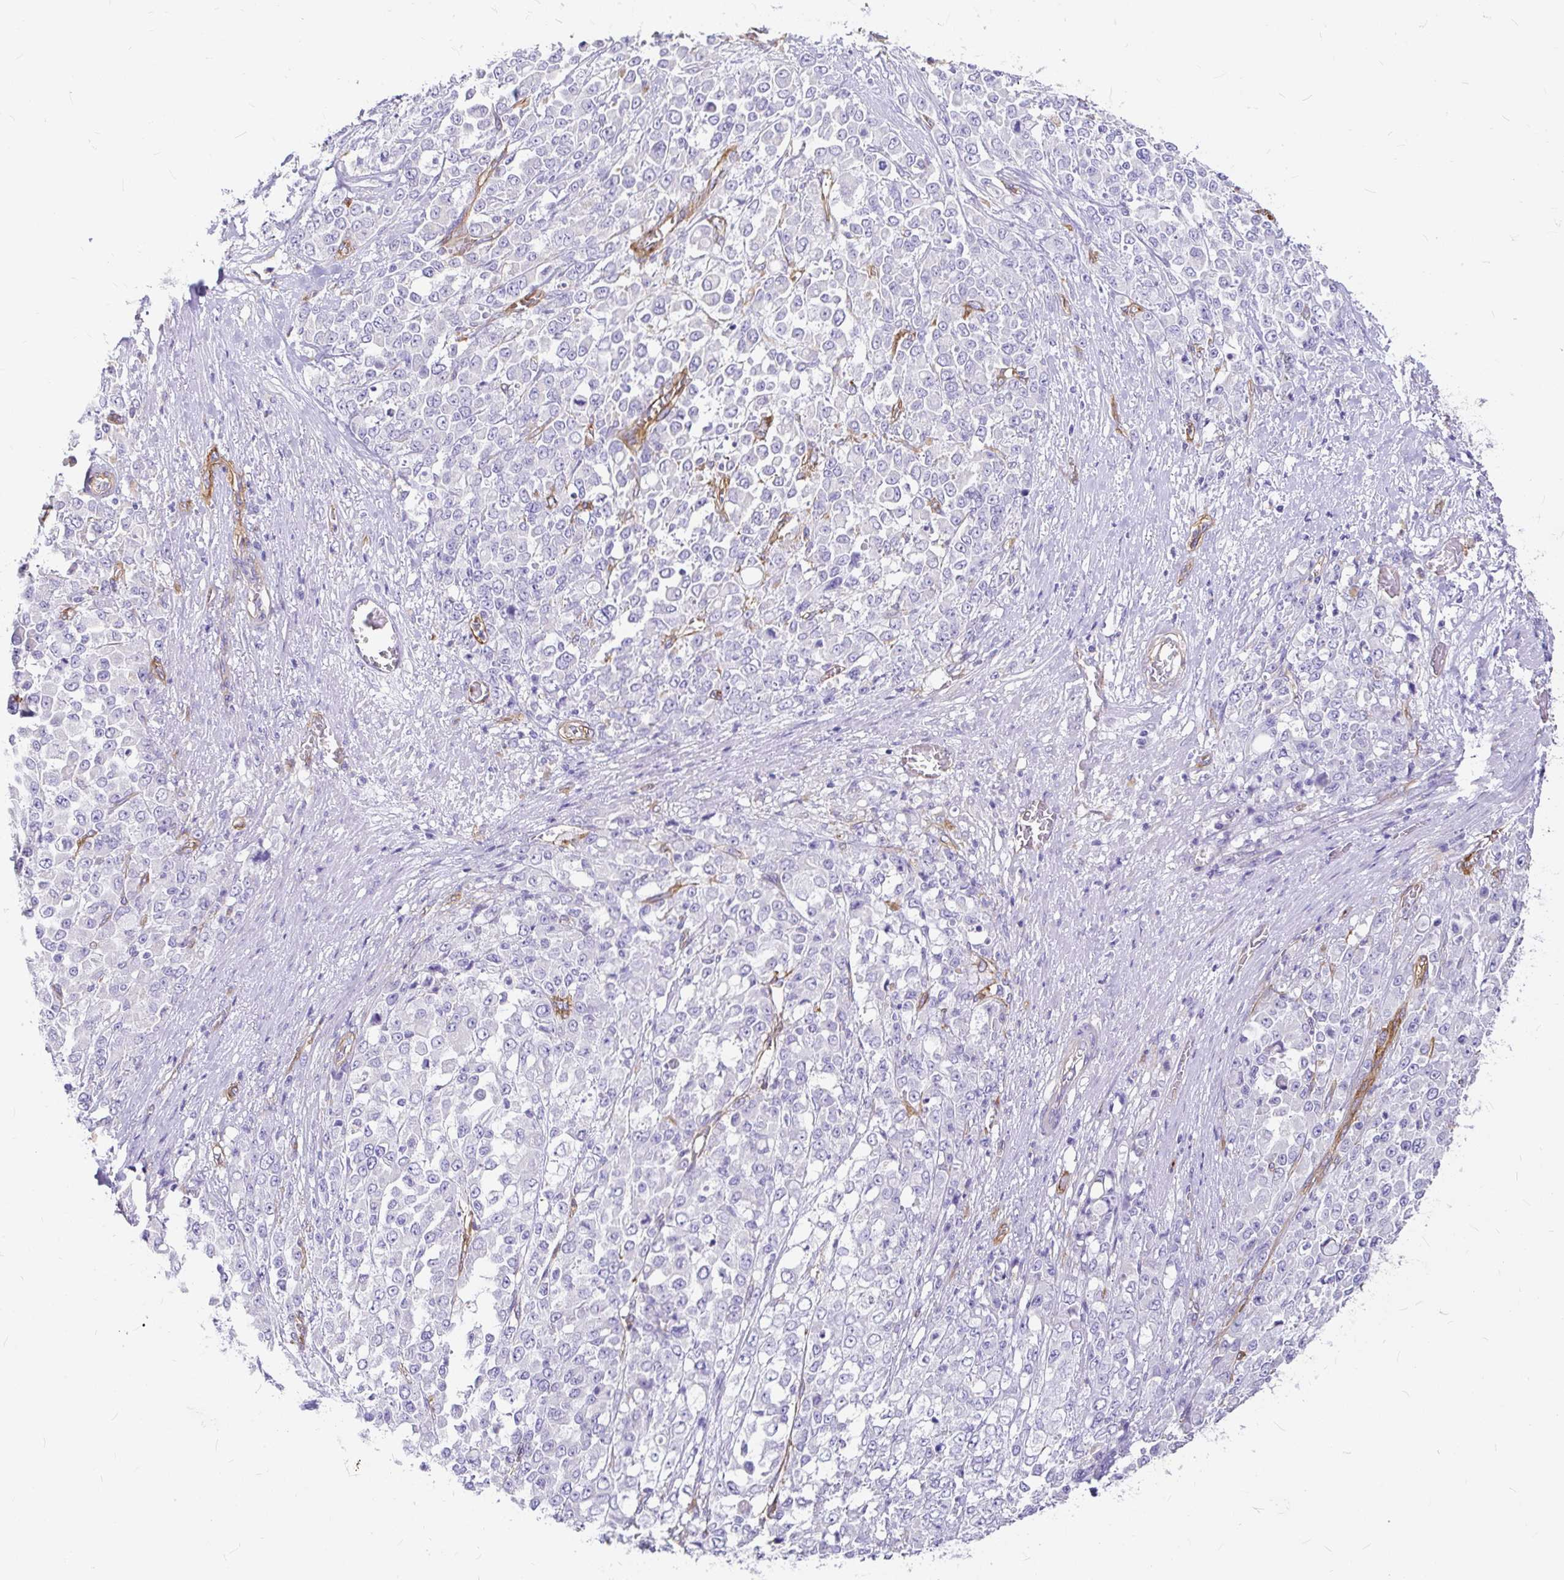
{"staining": {"intensity": "negative", "quantity": "none", "location": "none"}, "tissue": "stomach cancer", "cell_type": "Tumor cells", "image_type": "cancer", "snomed": [{"axis": "morphology", "description": "Adenocarcinoma, NOS"}, {"axis": "topography", "description": "Stomach"}], "caption": "This is an immunohistochemistry micrograph of stomach cancer (adenocarcinoma). There is no staining in tumor cells.", "gene": "MYO1B", "patient": {"sex": "female", "age": 76}}